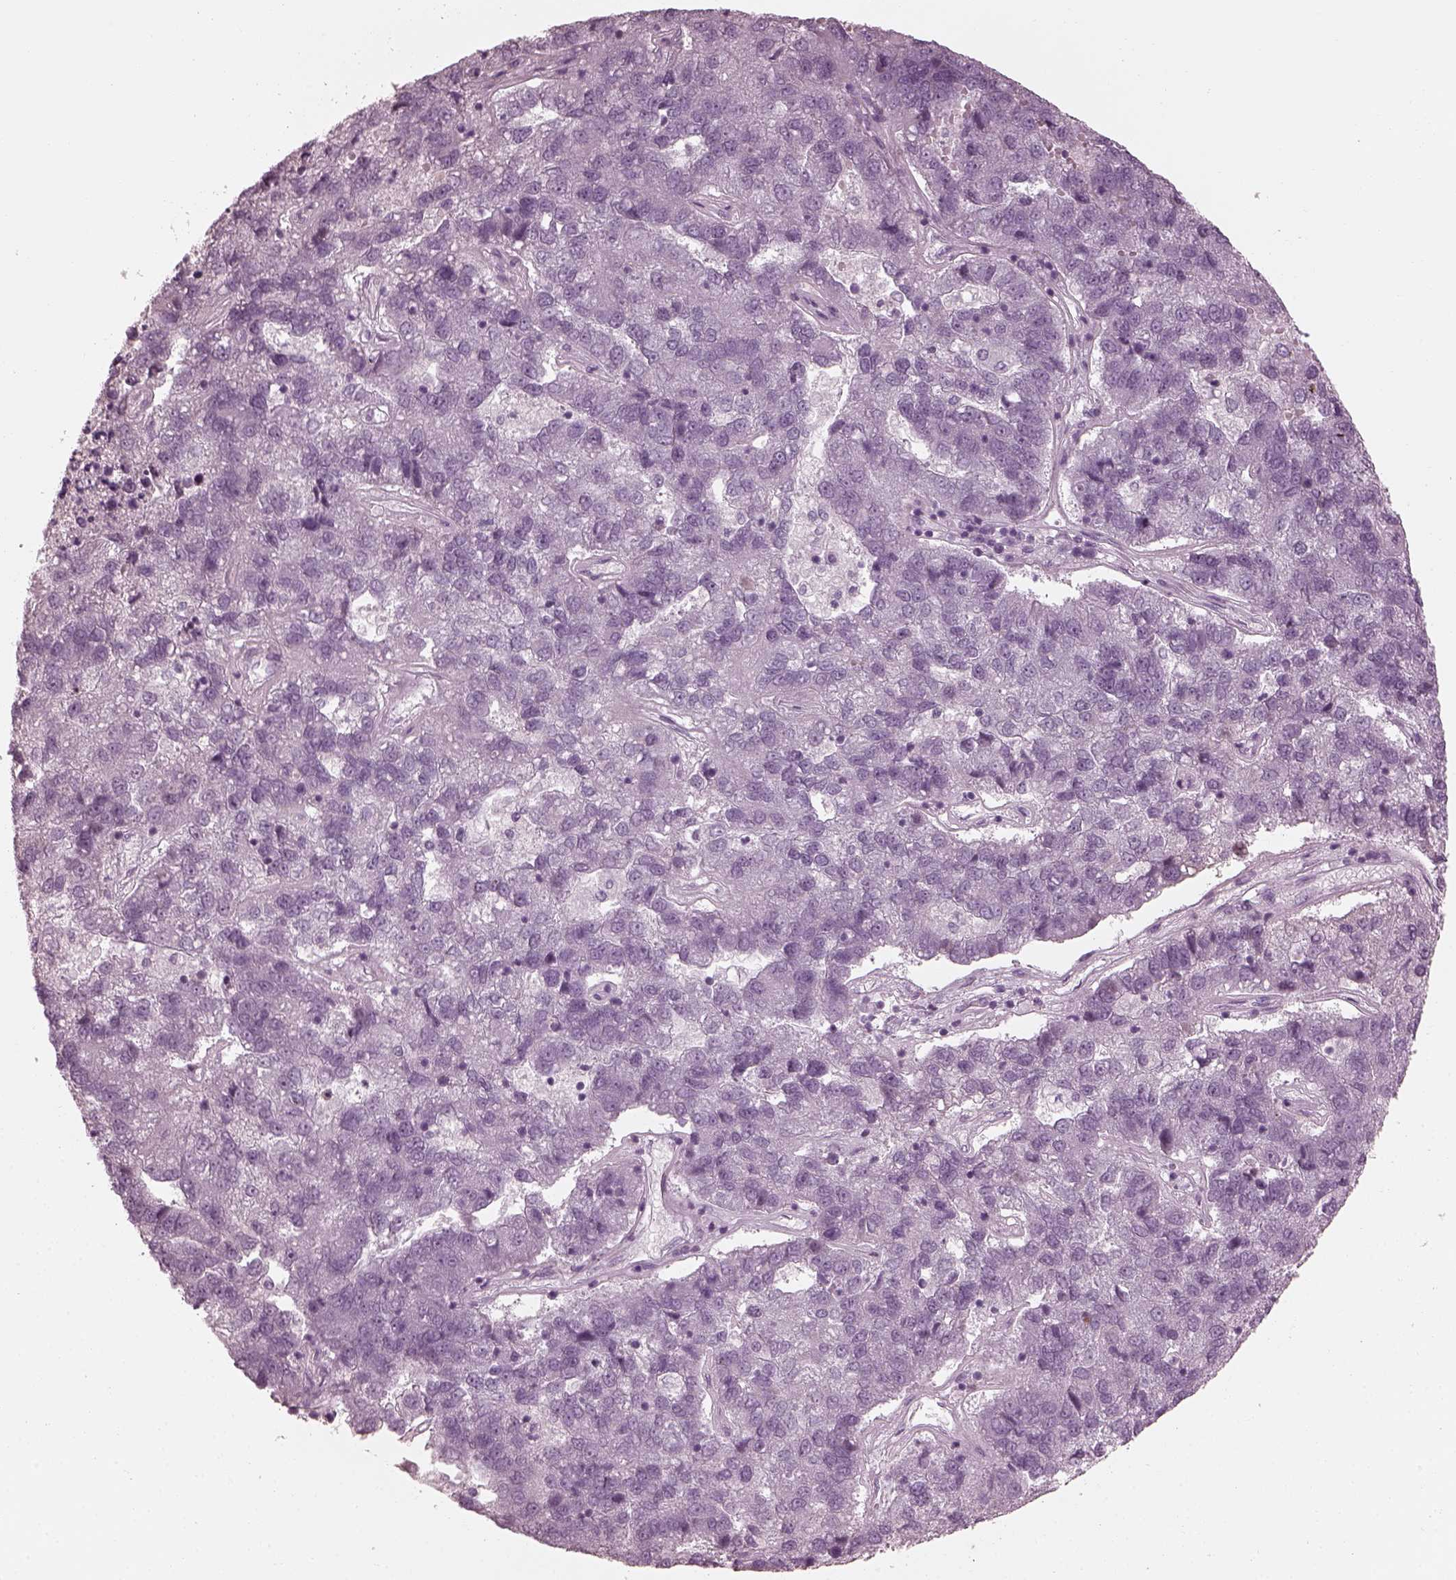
{"staining": {"intensity": "negative", "quantity": "none", "location": "none"}, "tissue": "pancreatic cancer", "cell_type": "Tumor cells", "image_type": "cancer", "snomed": [{"axis": "morphology", "description": "Adenocarcinoma, NOS"}, {"axis": "topography", "description": "Pancreas"}], "caption": "Pancreatic cancer was stained to show a protein in brown. There is no significant positivity in tumor cells. The staining is performed using DAB brown chromogen with nuclei counter-stained in using hematoxylin.", "gene": "SAXO2", "patient": {"sex": "female", "age": 61}}